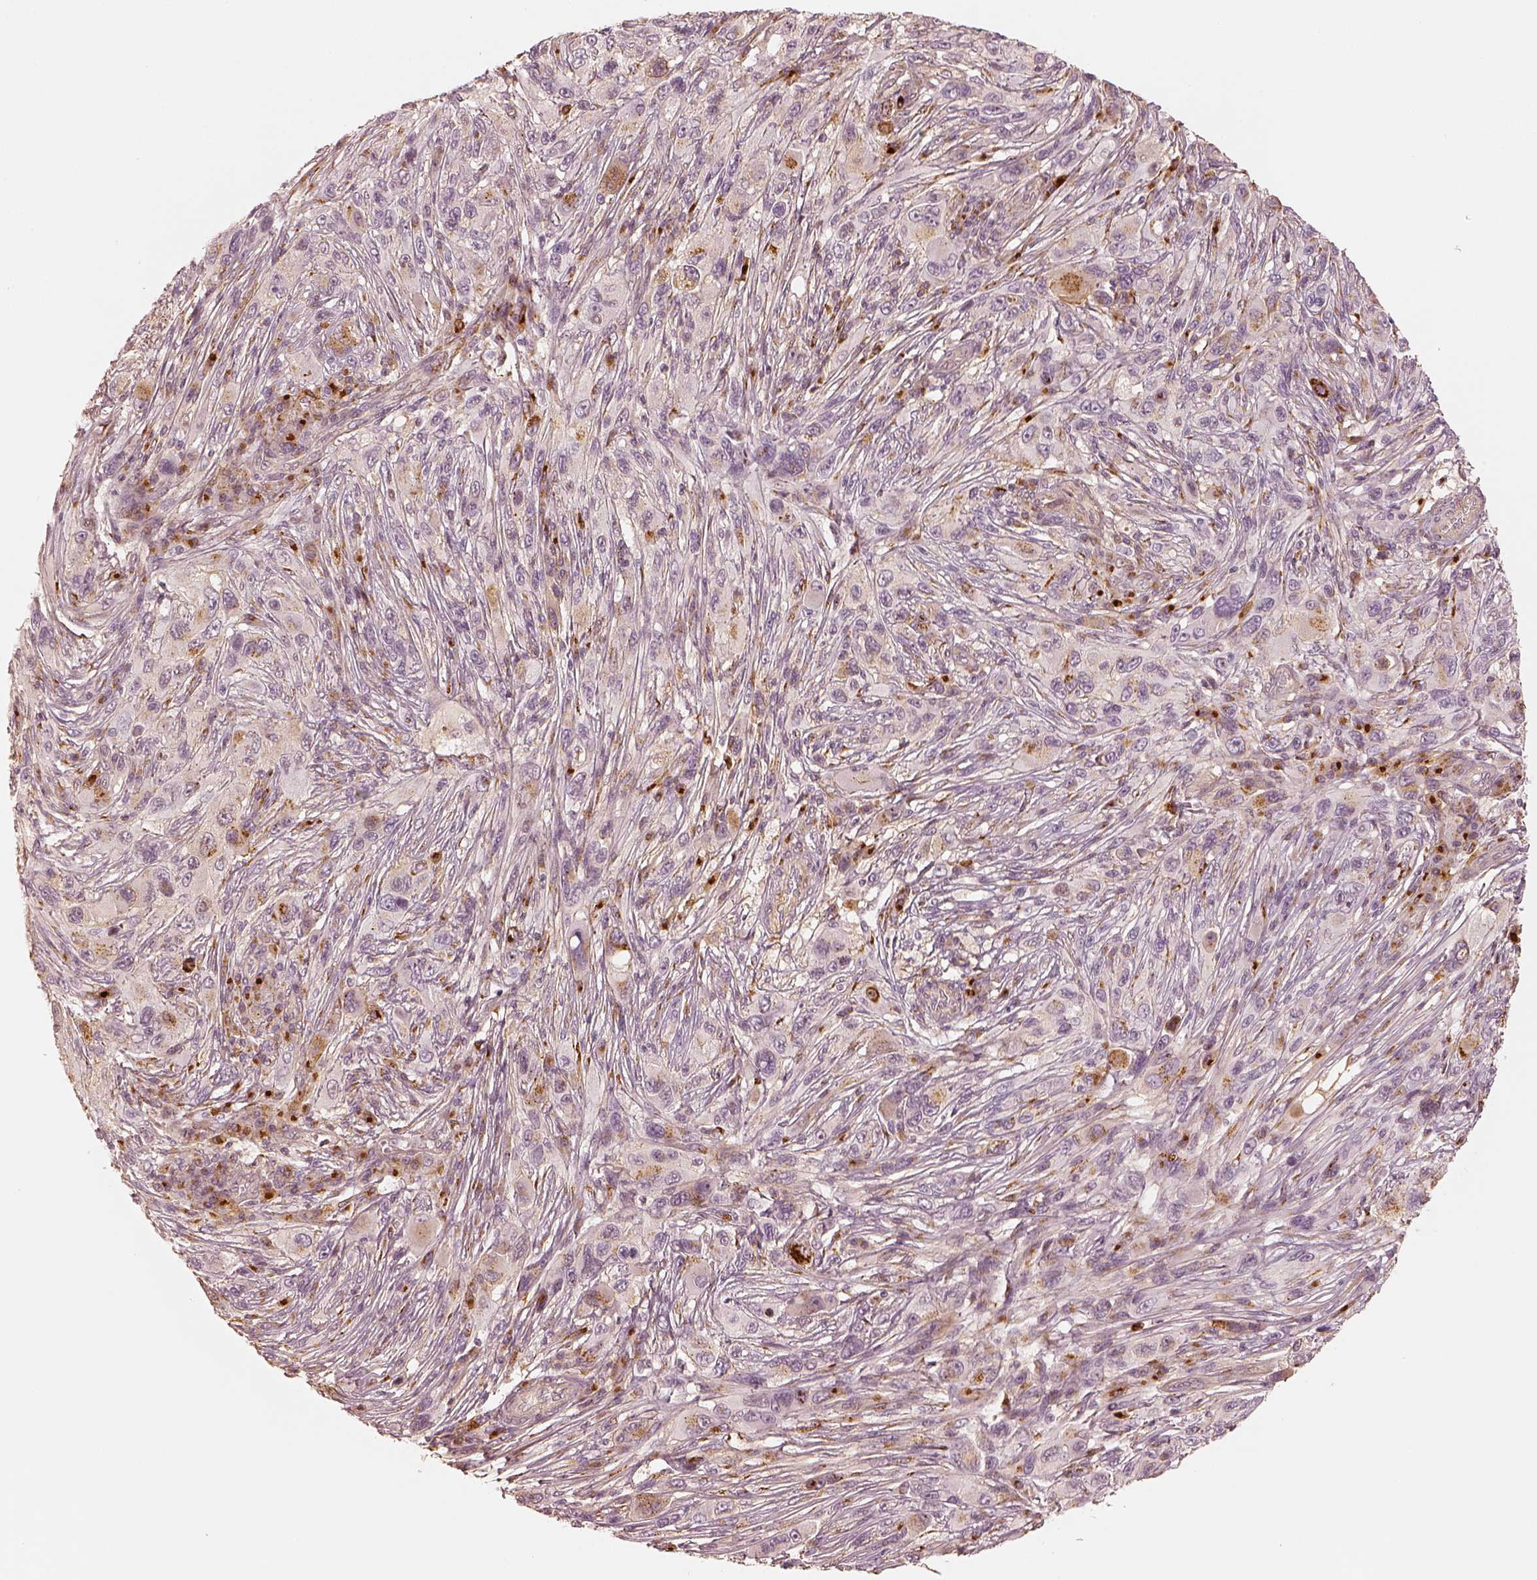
{"staining": {"intensity": "moderate", "quantity": "<25%", "location": "cytoplasmic/membranous"}, "tissue": "melanoma", "cell_type": "Tumor cells", "image_type": "cancer", "snomed": [{"axis": "morphology", "description": "Malignant melanoma, NOS"}, {"axis": "topography", "description": "Skin"}], "caption": "This micrograph shows malignant melanoma stained with immunohistochemistry (IHC) to label a protein in brown. The cytoplasmic/membranous of tumor cells show moderate positivity for the protein. Nuclei are counter-stained blue.", "gene": "GORASP2", "patient": {"sex": "male", "age": 53}}